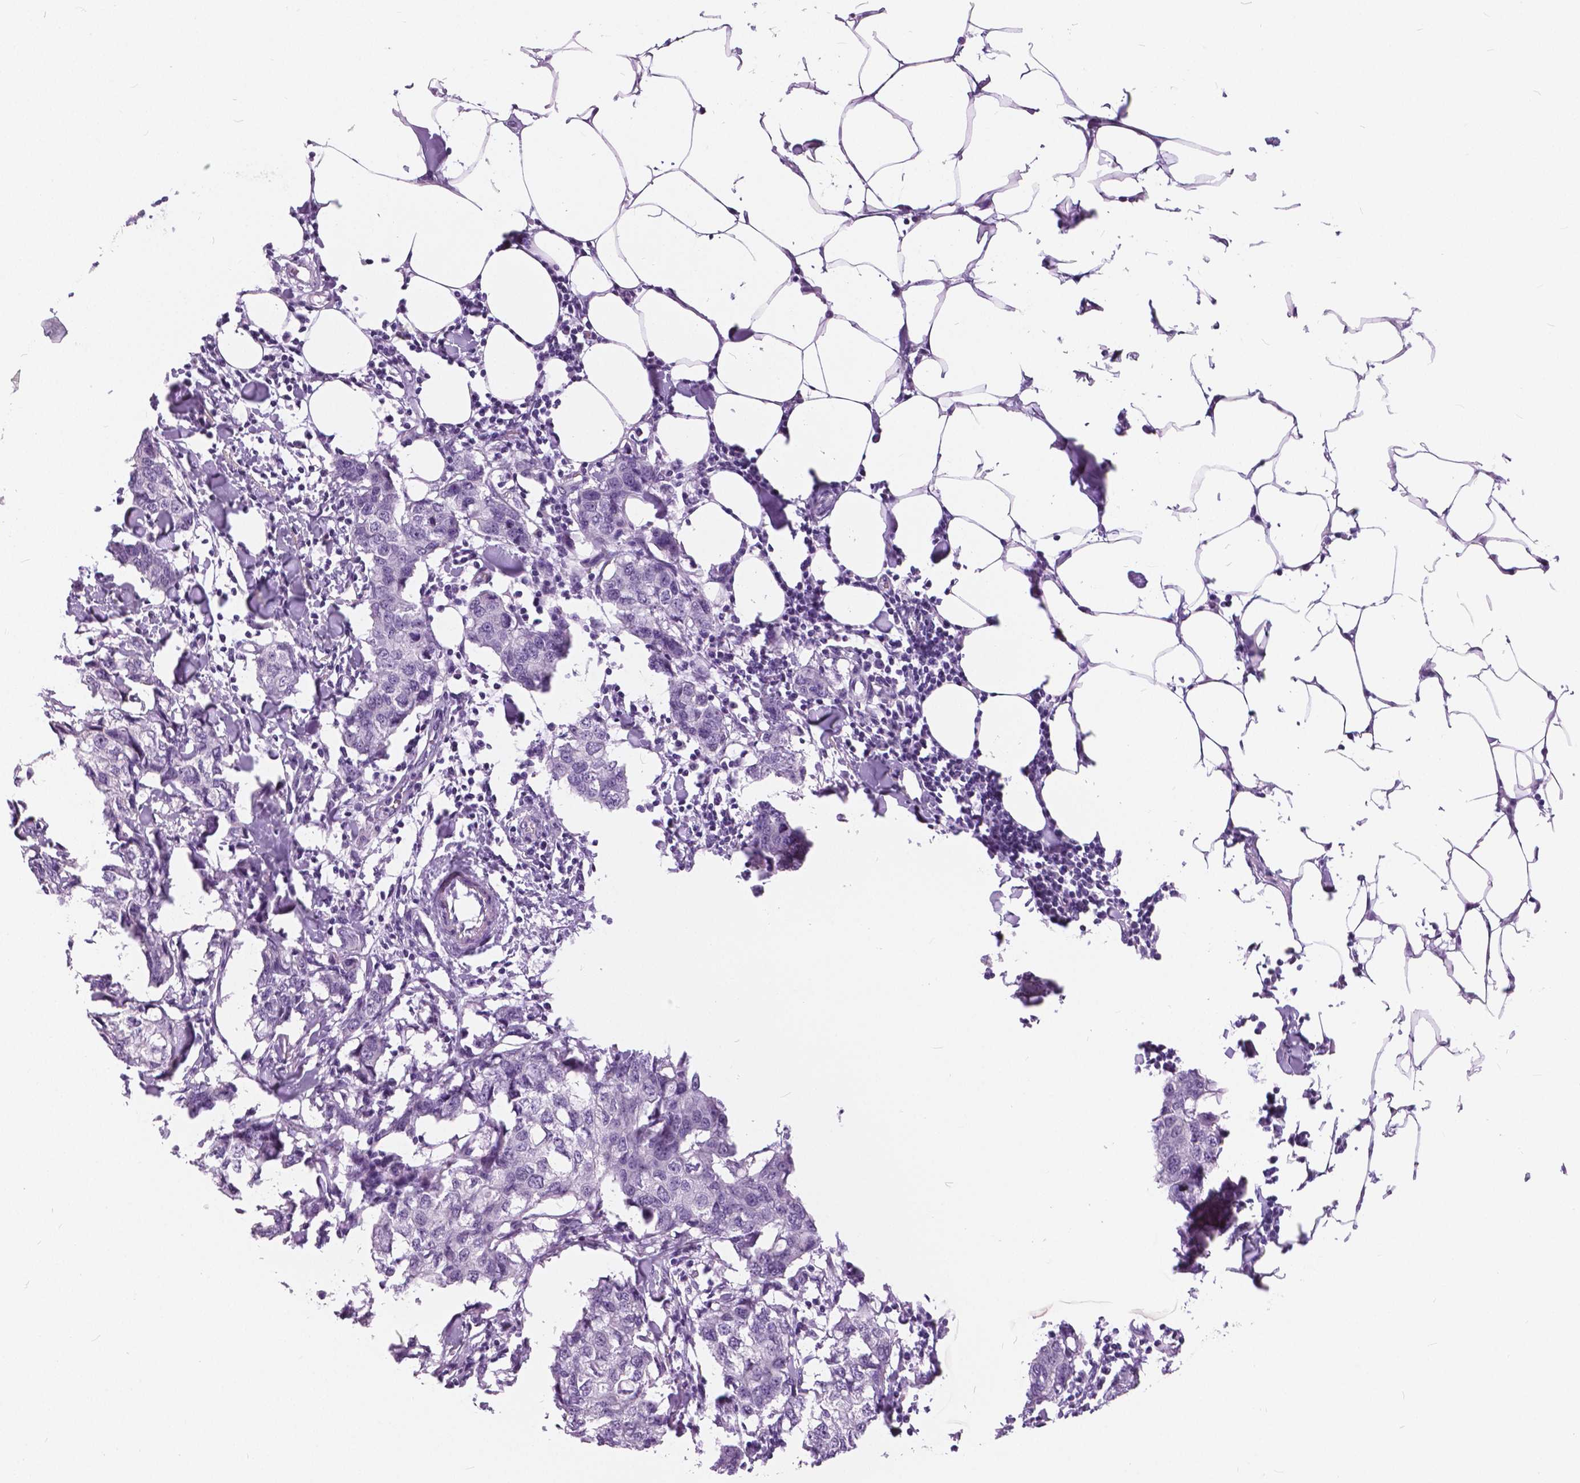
{"staining": {"intensity": "negative", "quantity": "none", "location": "none"}, "tissue": "breast cancer", "cell_type": "Tumor cells", "image_type": "cancer", "snomed": [{"axis": "morphology", "description": "Duct carcinoma"}, {"axis": "topography", "description": "Breast"}], "caption": "The photomicrograph exhibits no staining of tumor cells in breast infiltrating ductal carcinoma.", "gene": "MYOM1", "patient": {"sex": "female", "age": 27}}